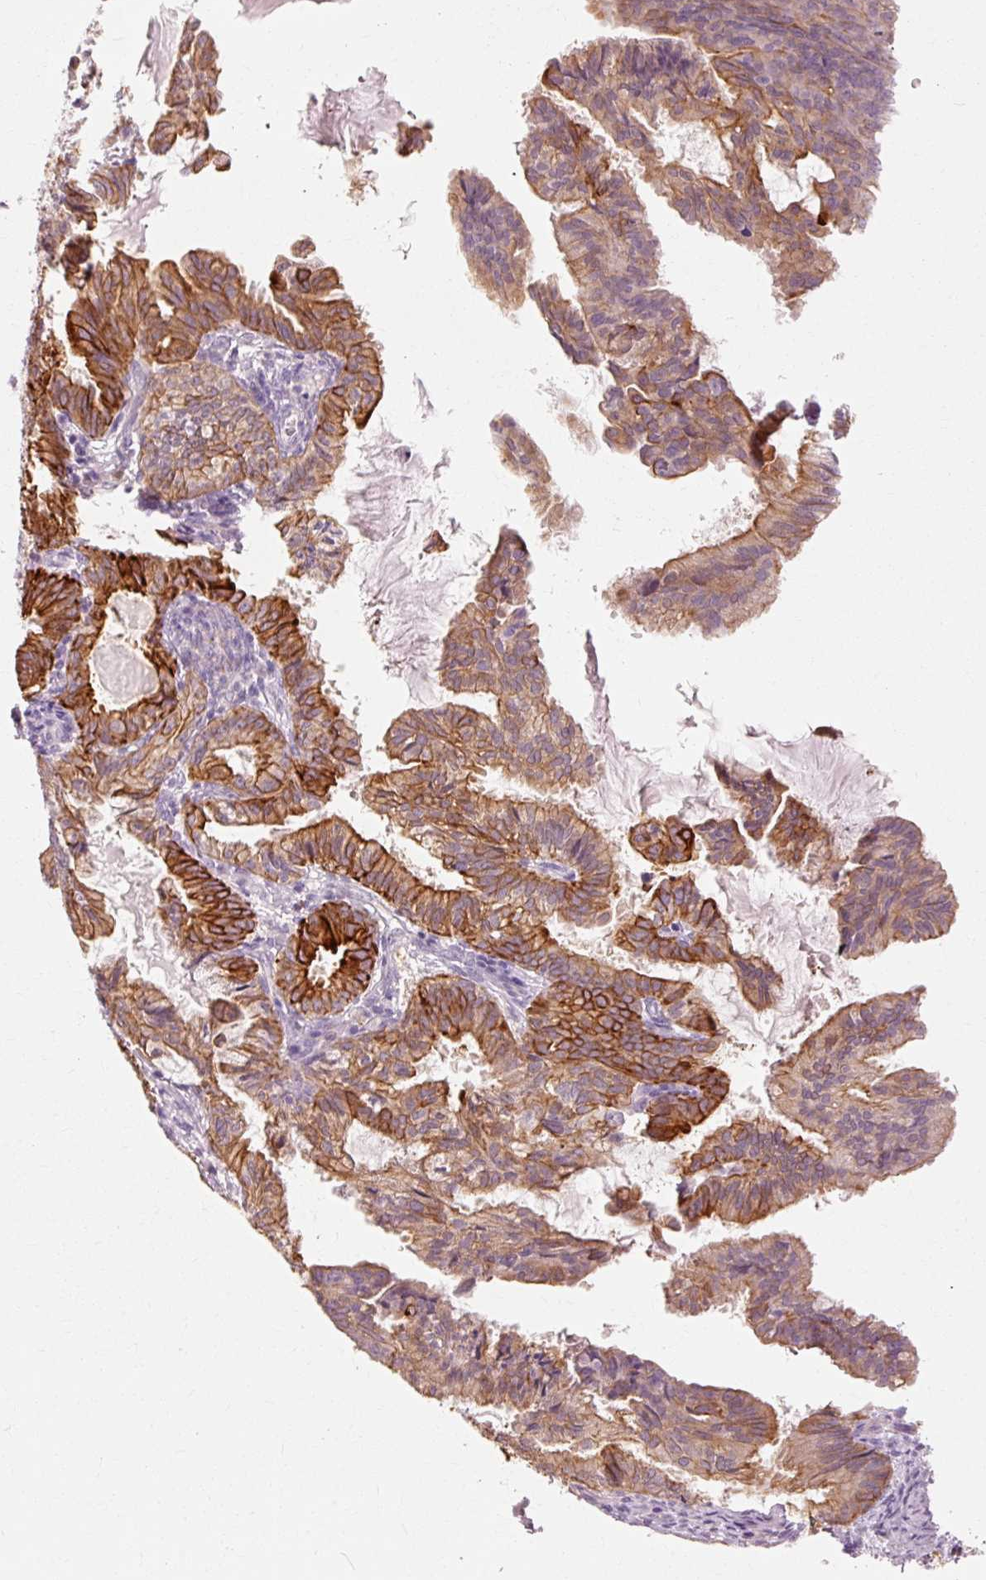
{"staining": {"intensity": "strong", "quantity": ">75%", "location": "cytoplasmic/membranous"}, "tissue": "endometrial cancer", "cell_type": "Tumor cells", "image_type": "cancer", "snomed": [{"axis": "morphology", "description": "Adenocarcinoma, NOS"}, {"axis": "topography", "description": "Endometrium"}], "caption": "High-power microscopy captured an immunohistochemistry micrograph of adenocarcinoma (endometrial), revealing strong cytoplasmic/membranous expression in about >75% of tumor cells.", "gene": "TRIM73", "patient": {"sex": "female", "age": 86}}